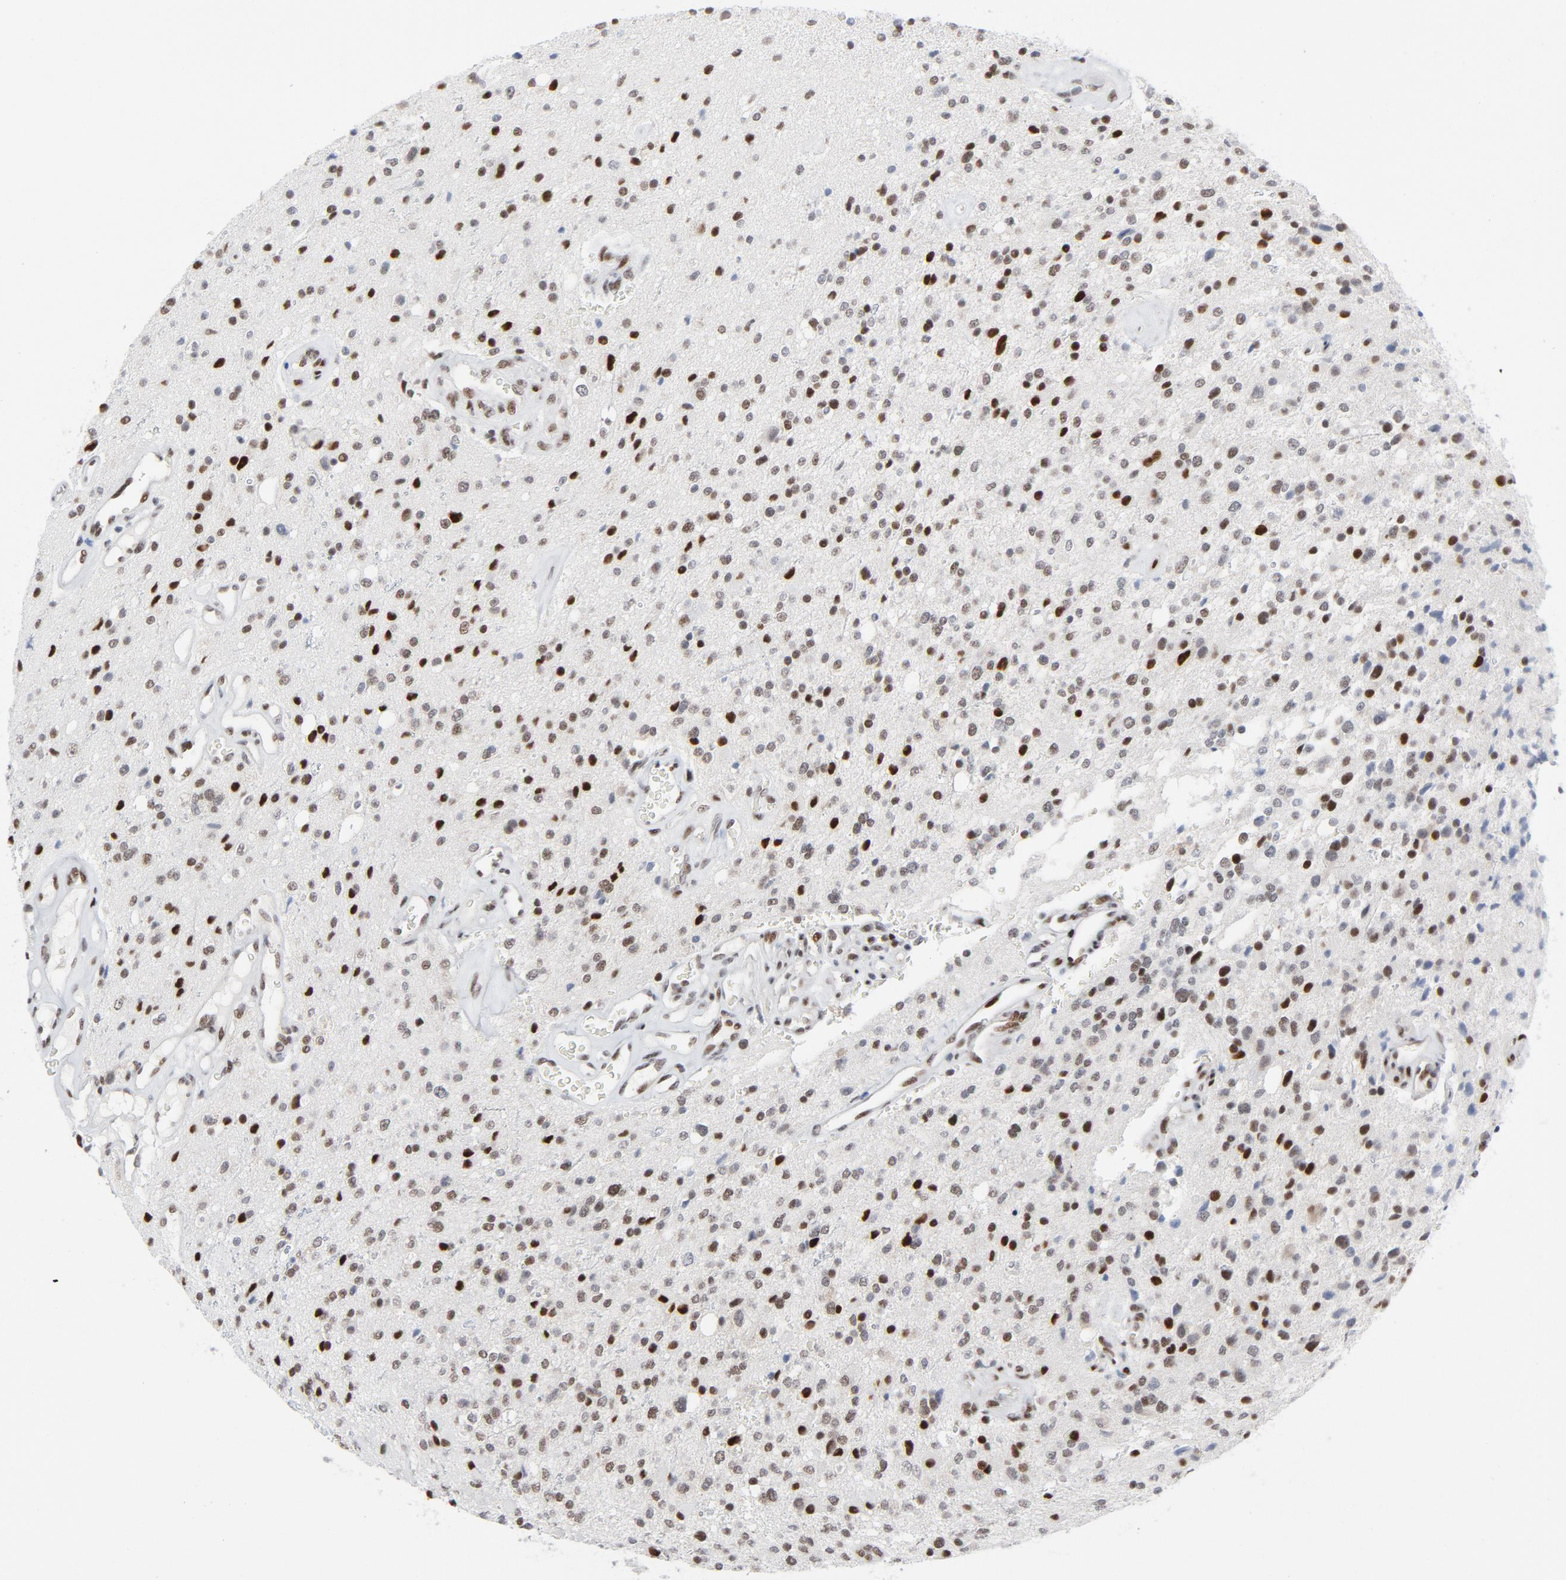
{"staining": {"intensity": "strong", "quantity": "25%-75%", "location": "nuclear"}, "tissue": "glioma", "cell_type": "Tumor cells", "image_type": "cancer", "snomed": [{"axis": "morphology", "description": "Glioma, malignant, High grade"}, {"axis": "topography", "description": "Brain"}], "caption": "A high amount of strong nuclear expression is appreciated in approximately 25%-75% of tumor cells in glioma tissue.", "gene": "HSF1", "patient": {"sex": "male", "age": 47}}